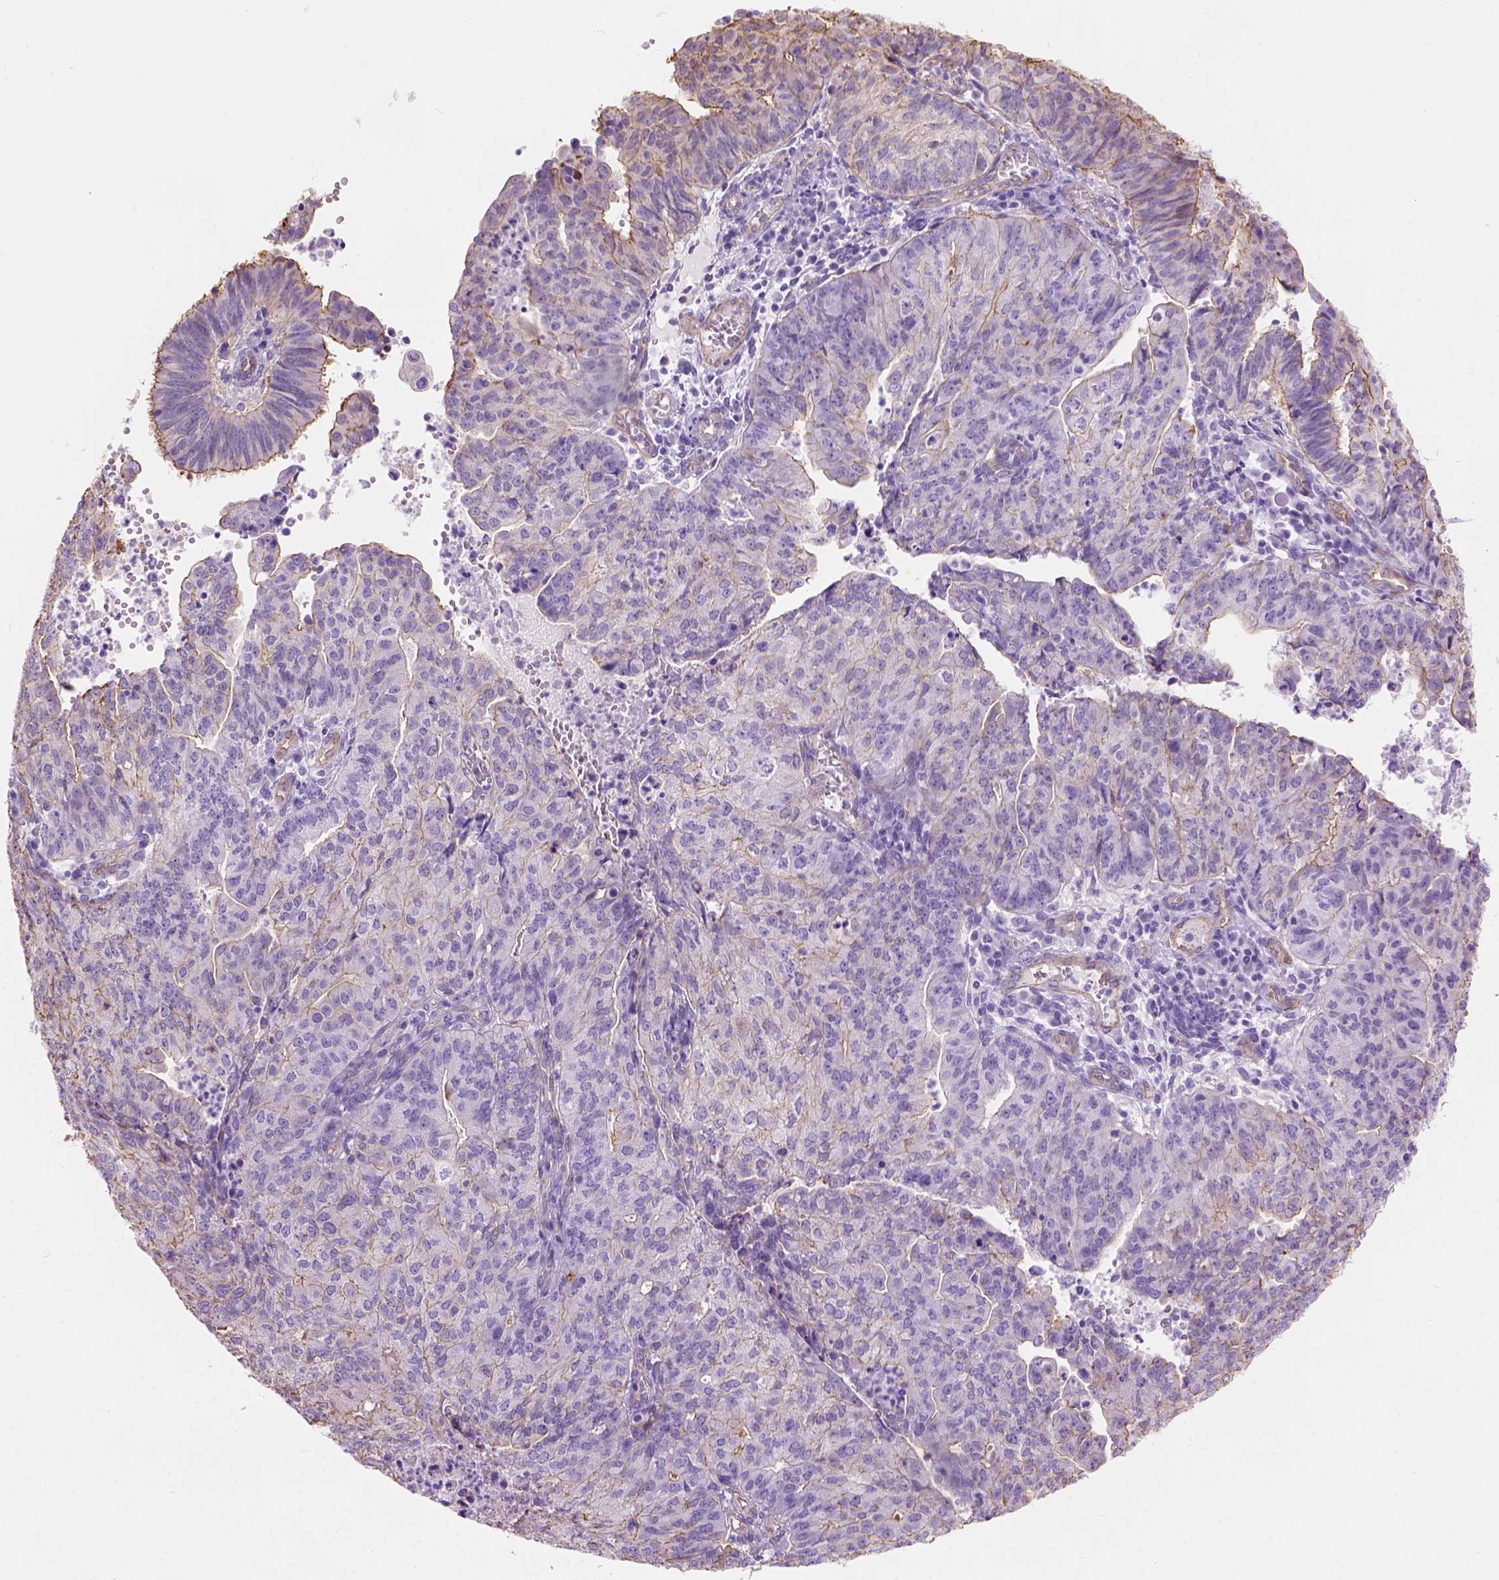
{"staining": {"intensity": "weak", "quantity": "25%-75%", "location": "cytoplasmic/membranous"}, "tissue": "endometrial cancer", "cell_type": "Tumor cells", "image_type": "cancer", "snomed": [{"axis": "morphology", "description": "Adenocarcinoma, NOS"}, {"axis": "topography", "description": "Endometrium"}], "caption": "The histopathology image demonstrates immunohistochemical staining of endometrial cancer (adenocarcinoma). There is weak cytoplasmic/membranous positivity is seen in about 25%-75% of tumor cells. (IHC, brightfield microscopy, high magnification).", "gene": "PHF7", "patient": {"sex": "female", "age": 82}}